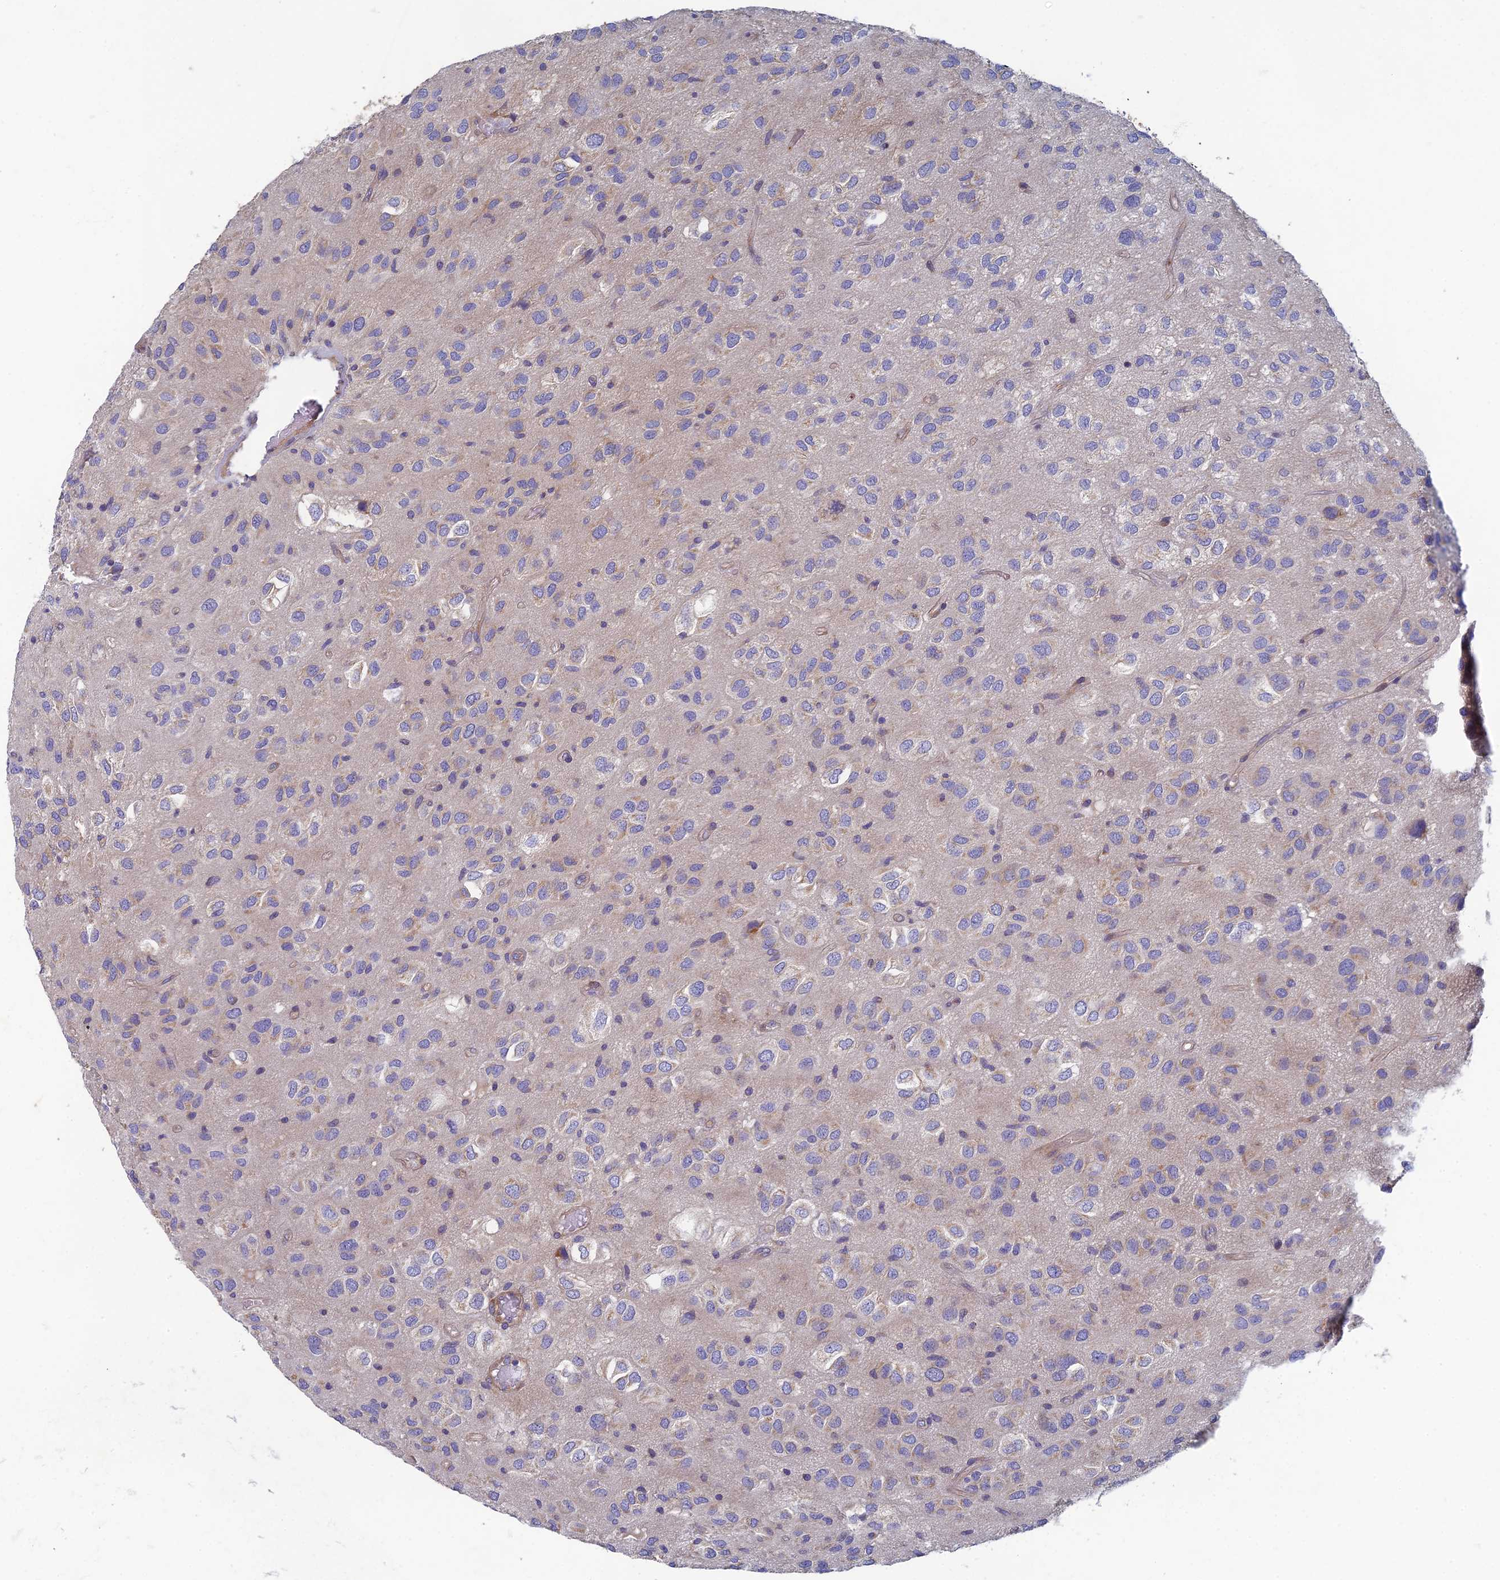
{"staining": {"intensity": "negative", "quantity": "none", "location": "none"}, "tissue": "glioma", "cell_type": "Tumor cells", "image_type": "cancer", "snomed": [{"axis": "morphology", "description": "Glioma, malignant, Low grade"}, {"axis": "topography", "description": "Brain"}], "caption": "An immunohistochemistry image of glioma is shown. There is no staining in tumor cells of glioma.", "gene": "RNASEK", "patient": {"sex": "male", "age": 66}}